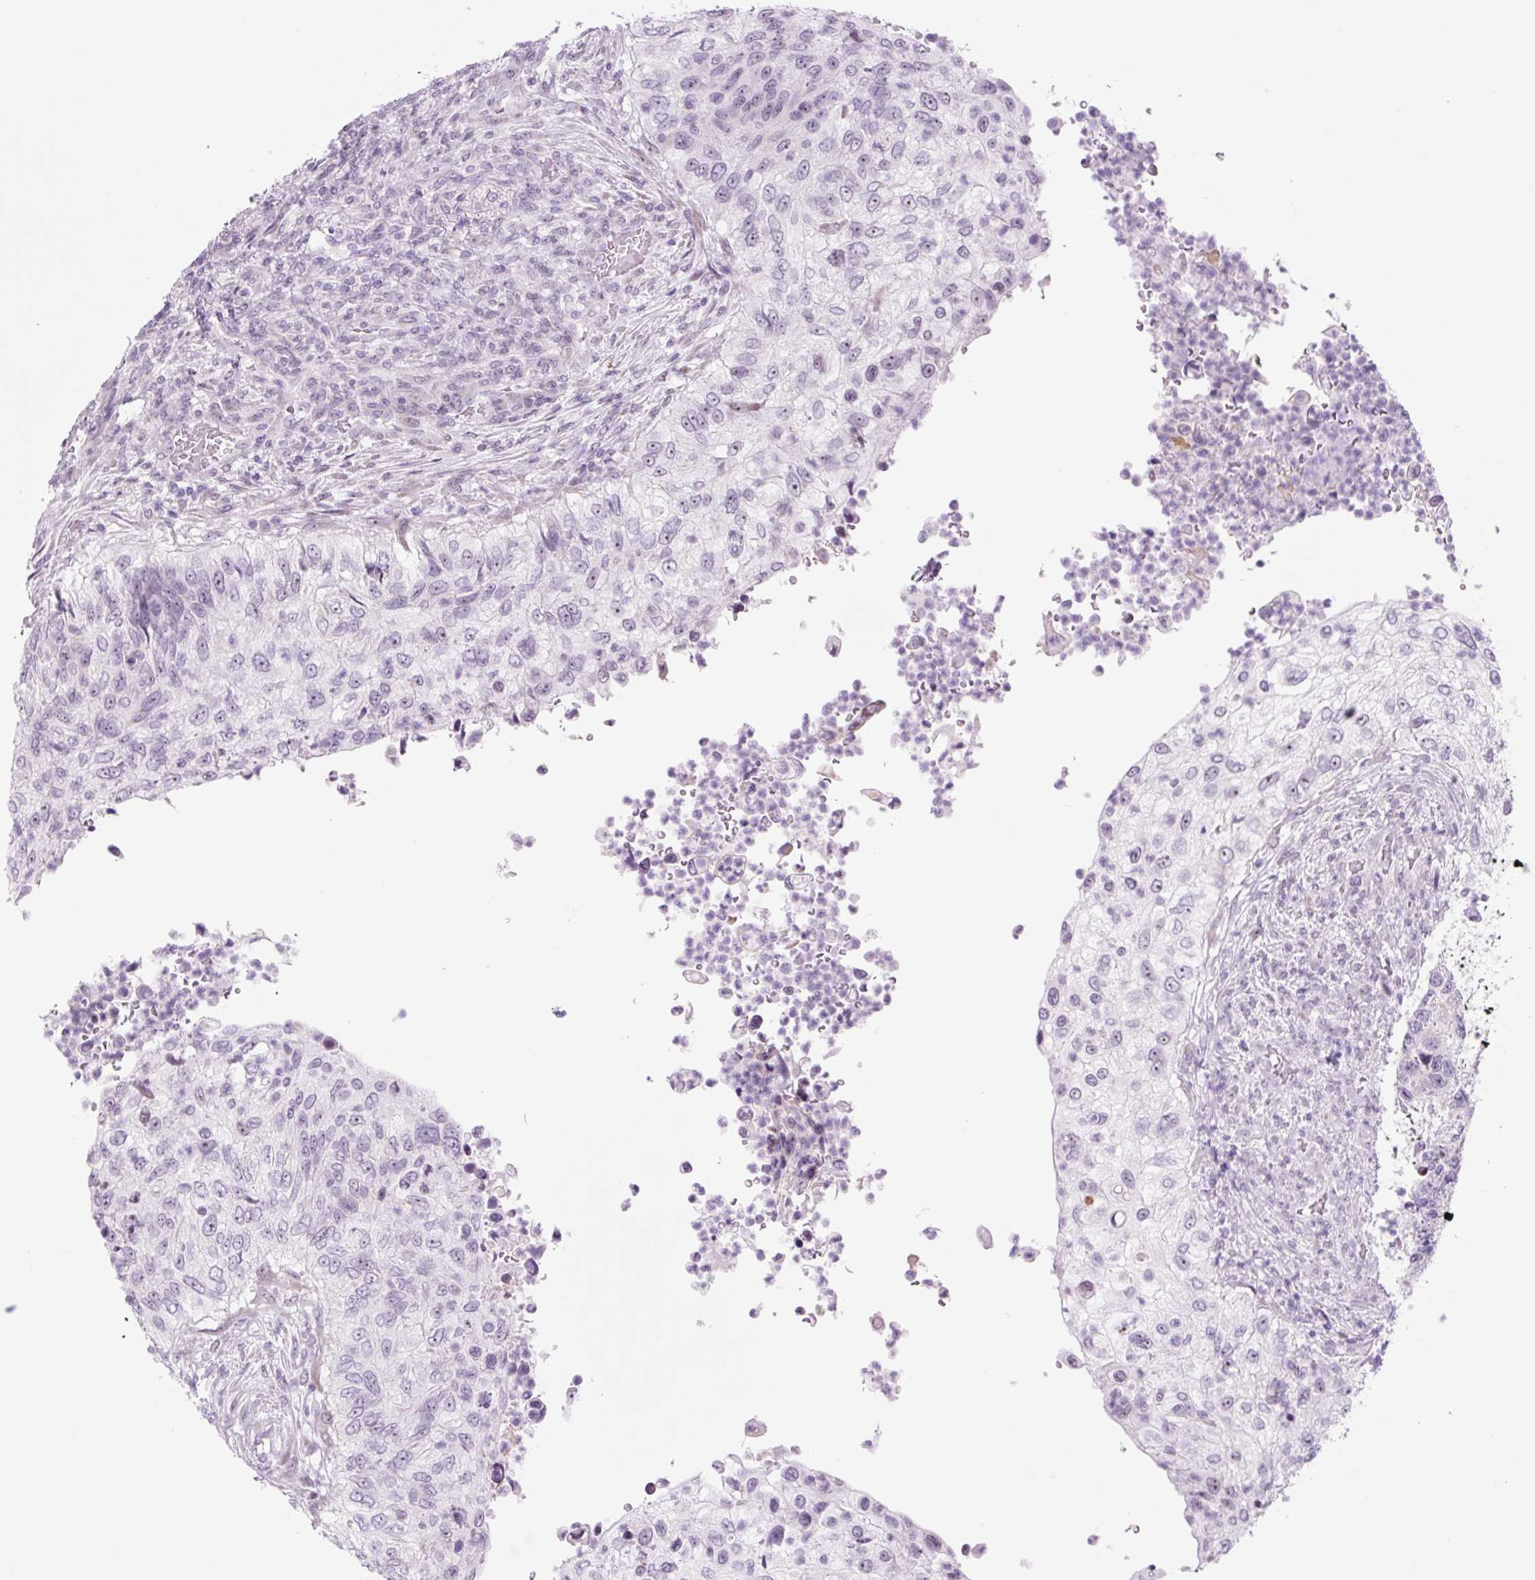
{"staining": {"intensity": "negative", "quantity": "none", "location": "none"}, "tissue": "urothelial cancer", "cell_type": "Tumor cells", "image_type": "cancer", "snomed": [{"axis": "morphology", "description": "Urothelial carcinoma, High grade"}, {"axis": "topography", "description": "Urinary bladder"}], "caption": "Immunohistochemistry (IHC) histopathology image of neoplastic tissue: urothelial cancer stained with DAB (3,3'-diaminobenzidine) demonstrates no significant protein positivity in tumor cells.", "gene": "RRS1", "patient": {"sex": "female", "age": 60}}